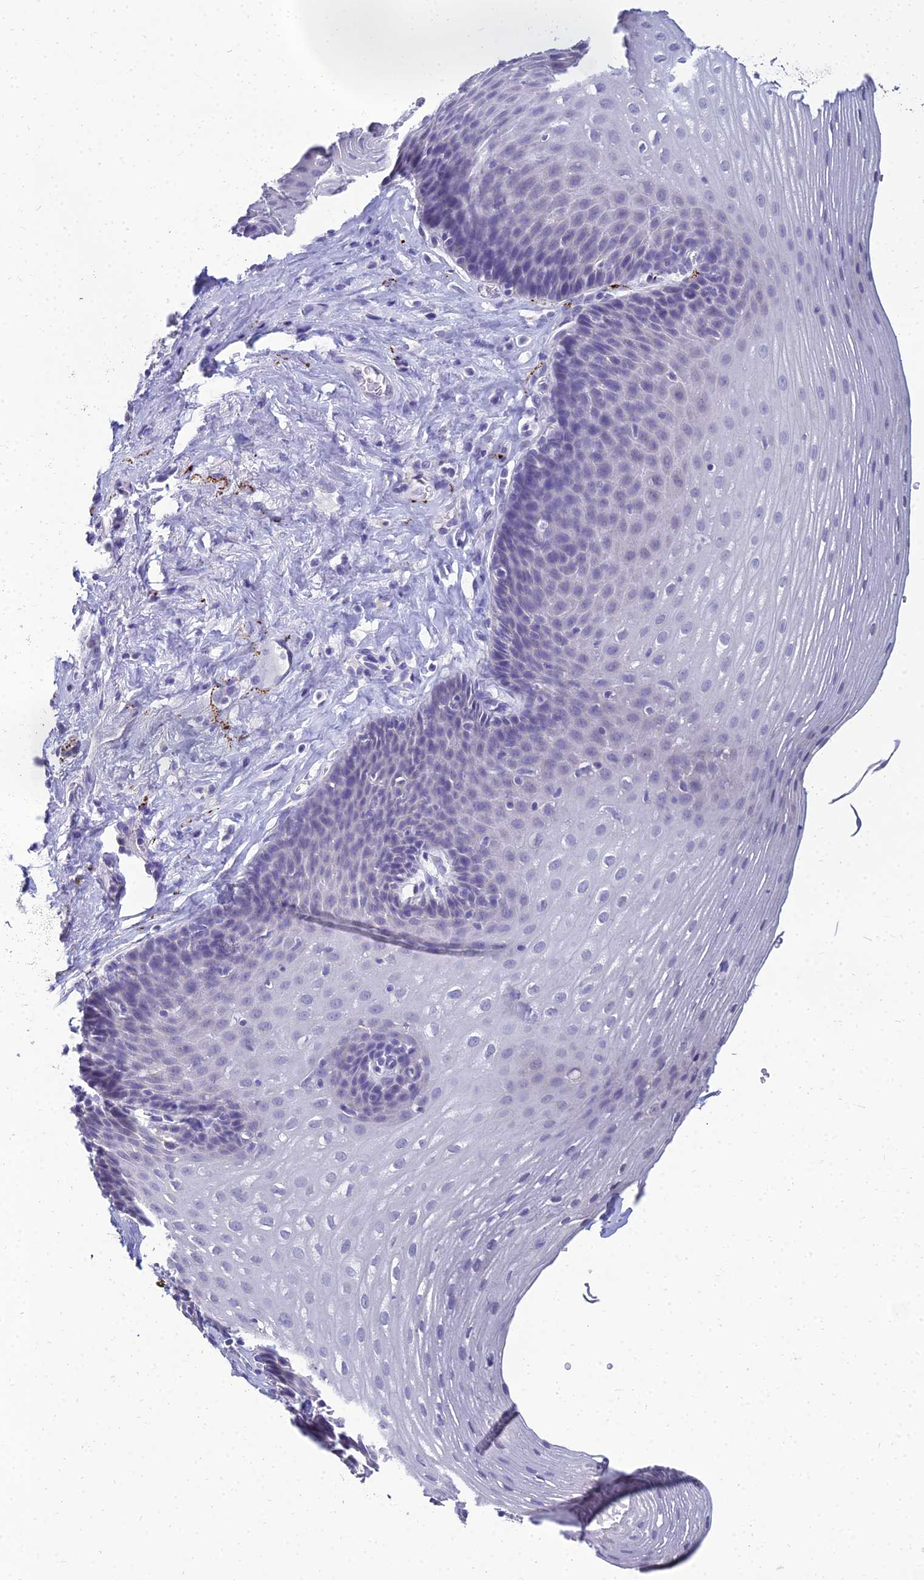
{"staining": {"intensity": "negative", "quantity": "none", "location": "none"}, "tissue": "esophagus", "cell_type": "Squamous epithelial cells", "image_type": "normal", "snomed": [{"axis": "morphology", "description": "Normal tissue, NOS"}, {"axis": "topography", "description": "Esophagus"}], "caption": "This is an IHC histopathology image of benign human esophagus. There is no expression in squamous epithelial cells.", "gene": "NPY", "patient": {"sex": "female", "age": 66}}